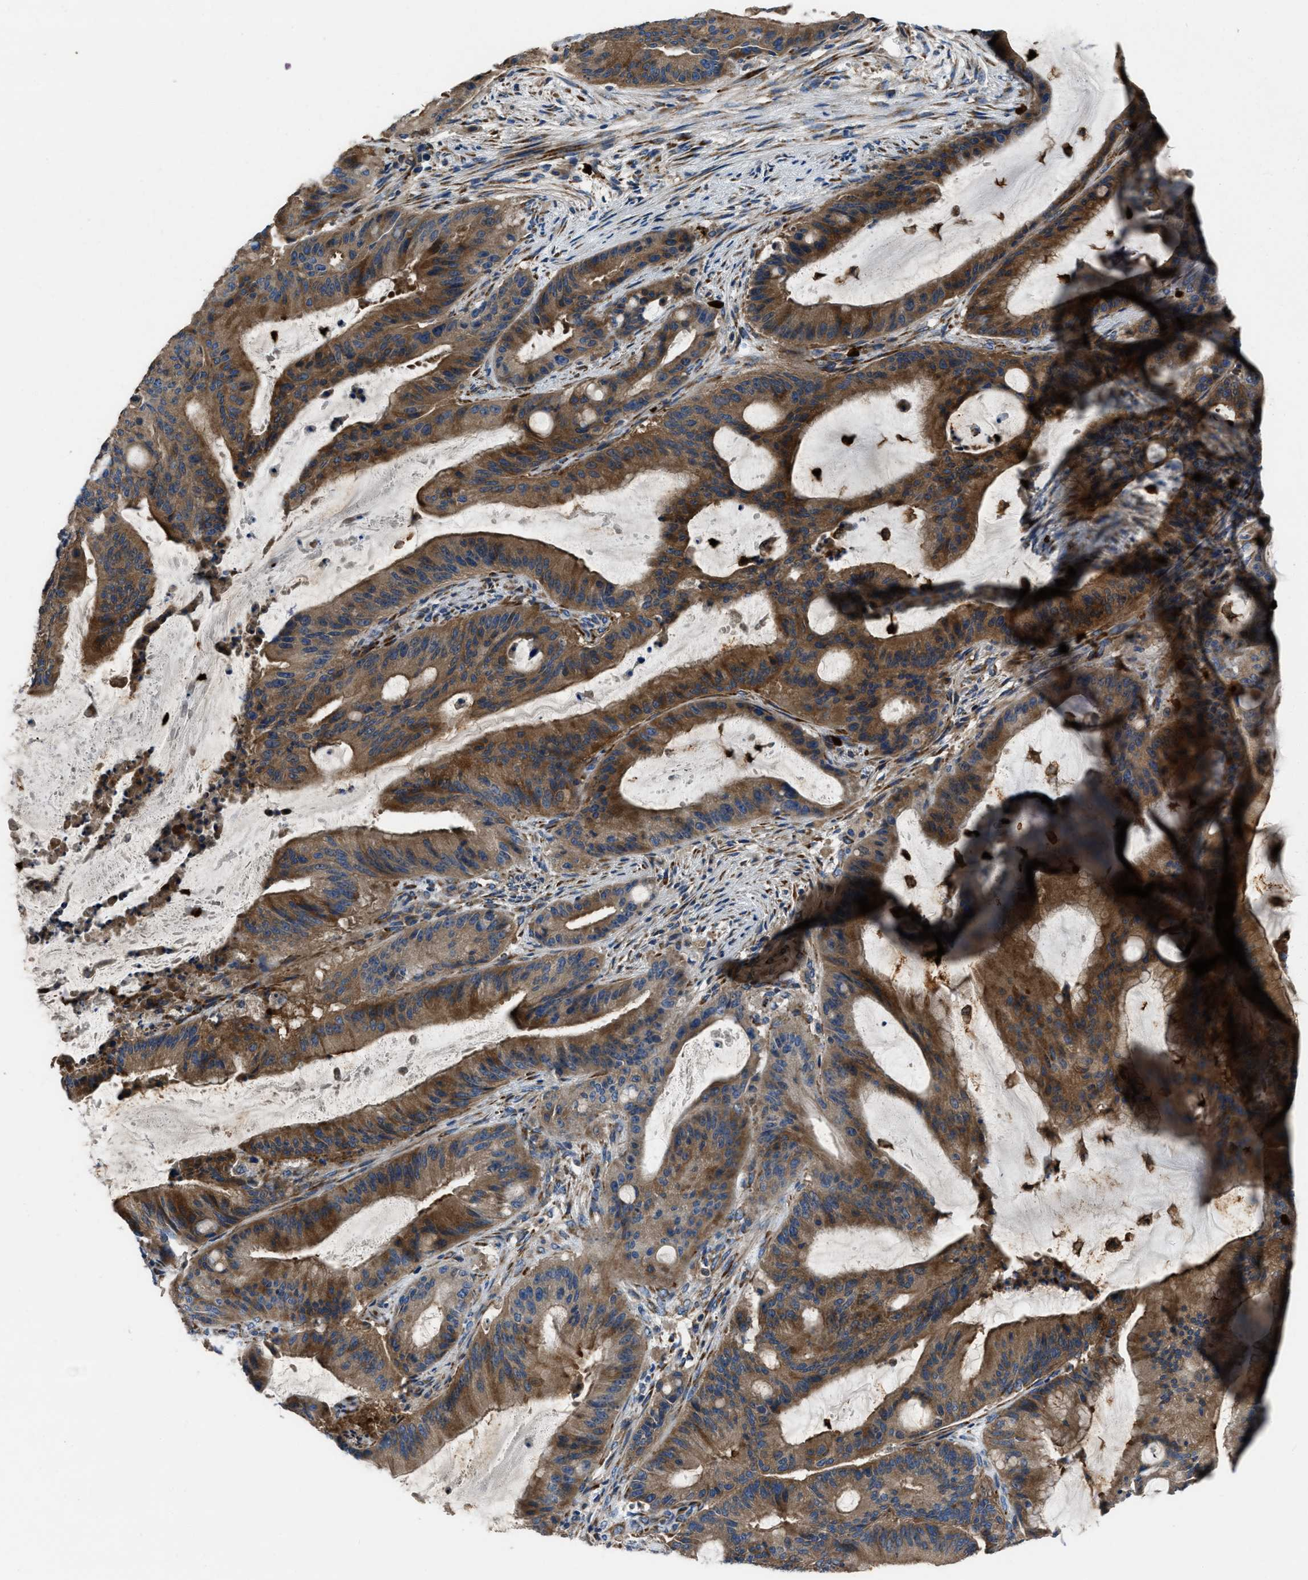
{"staining": {"intensity": "strong", "quantity": ">75%", "location": "cytoplasmic/membranous"}, "tissue": "liver cancer", "cell_type": "Tumor cells", "image_type": "cancer", "snomed": [{"axis": "morphology", "description": "Normal tissue, NOS"}, {"axis": "morphology", "description": "Cholangiocarcinoma"}, {"axis": "topography", "description": "Liver"}, {"axis": "topography", "description": "Peripheral nerve tissue"}], "caption": "The photomicrograph reveals staining of liver cancer (cholangiocarcinoma), revealing strong cytoplasmic/membranous protein expression (brown color) within tumor cells. The staining was performed using DAB, with brown indicating positive protein expression. Nuclei are stained blue with hematoxylin.", "gene": "ANGPT1", "patient": {"sex": "female", "age": 73}}